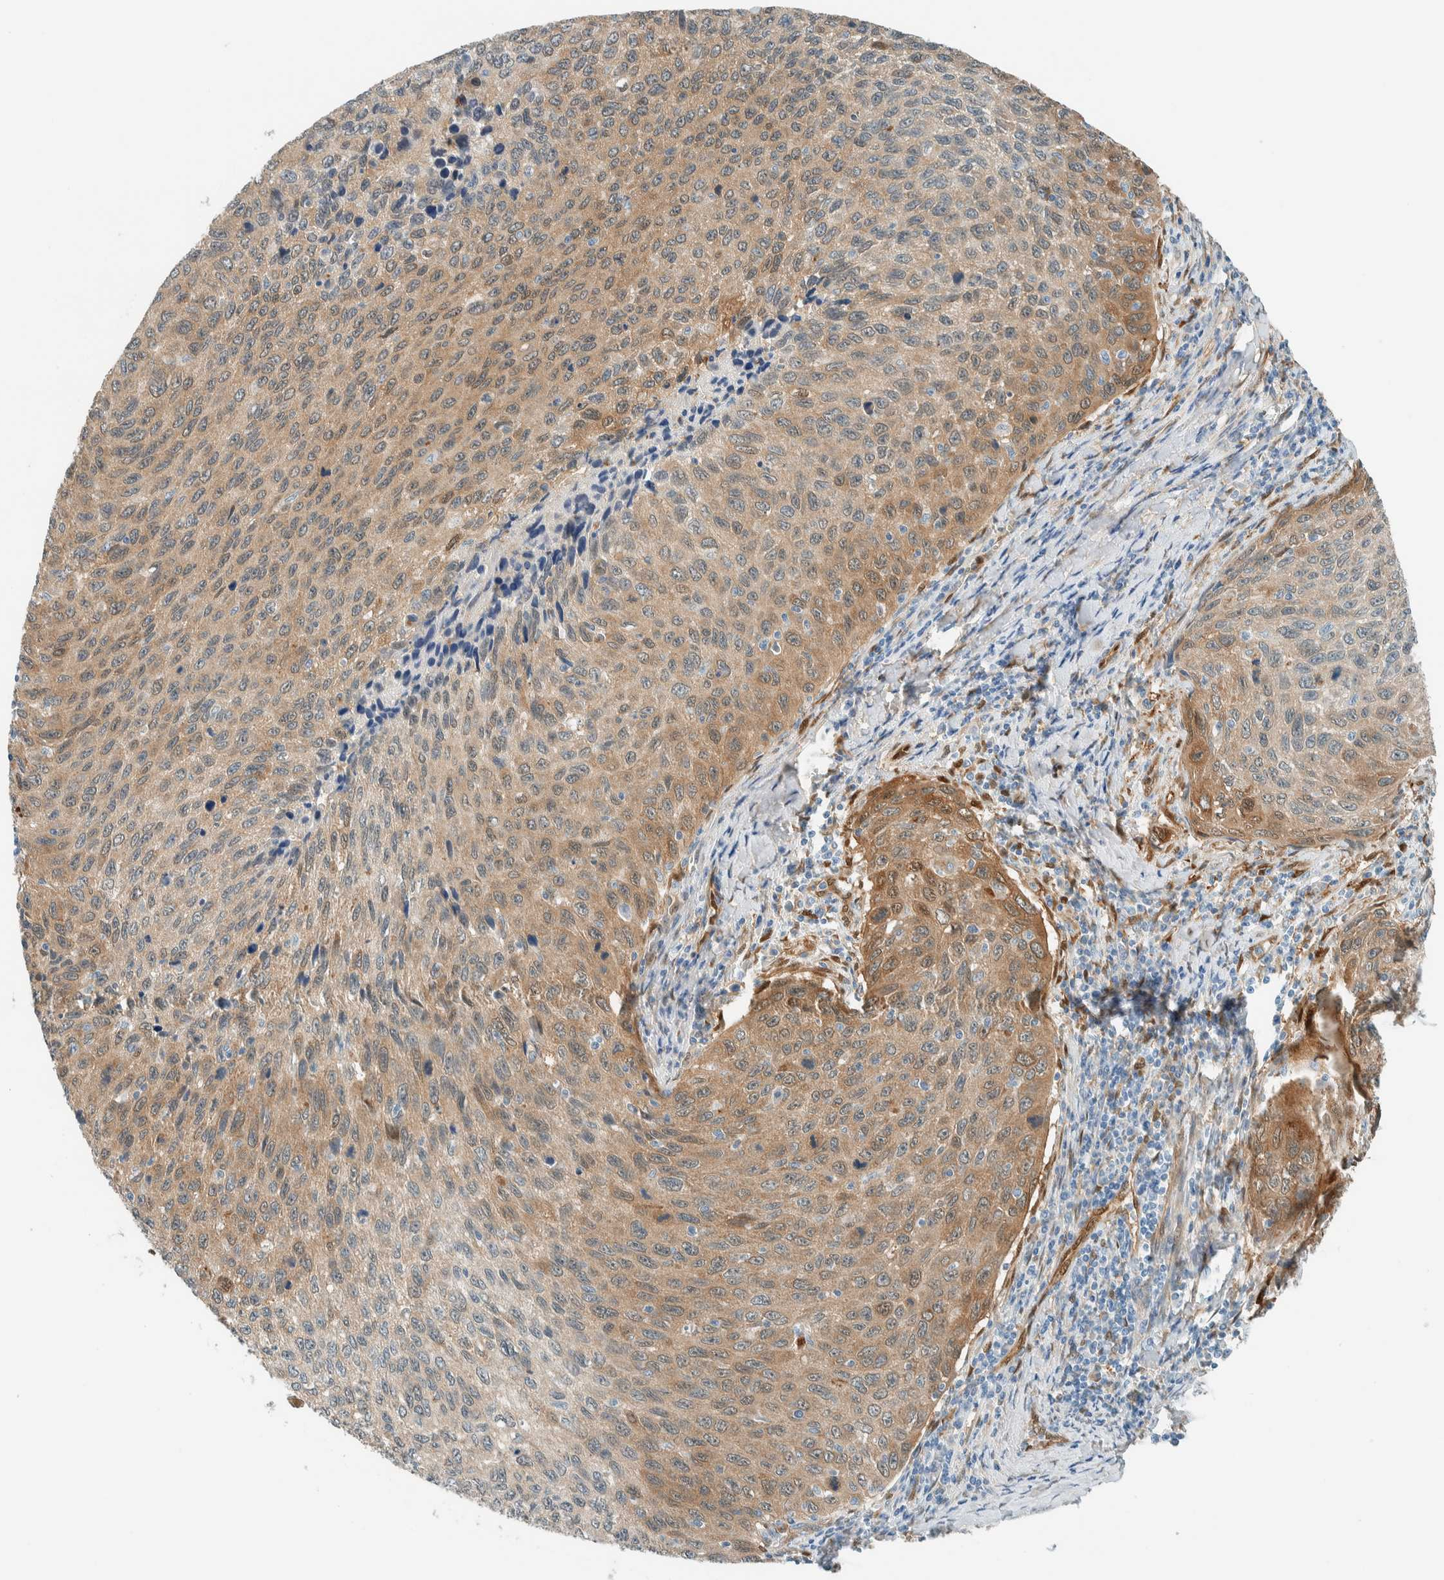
{"staining": {"intensity": "moderate", "quantity": ">75%", "location": "cytoplasmic/membranous"}, "tissue": "cervical cancer", "cell_type": "Tumor cells", "image_type": "cancer", "snomed": [{"axis": "morphology", "description": "Squamous cell carcinoma, NOS"}, {"axis": "topography", "description": "Cervix"}], "caption": "This is an image of immunohistochemistry staining of squamous cell carcinoma (cervical), which shows moderate staining in the cytoplasmic/membranous of tumor cells.", "gene": "NXN", "patient": {"sex": "female", "age": 53}}